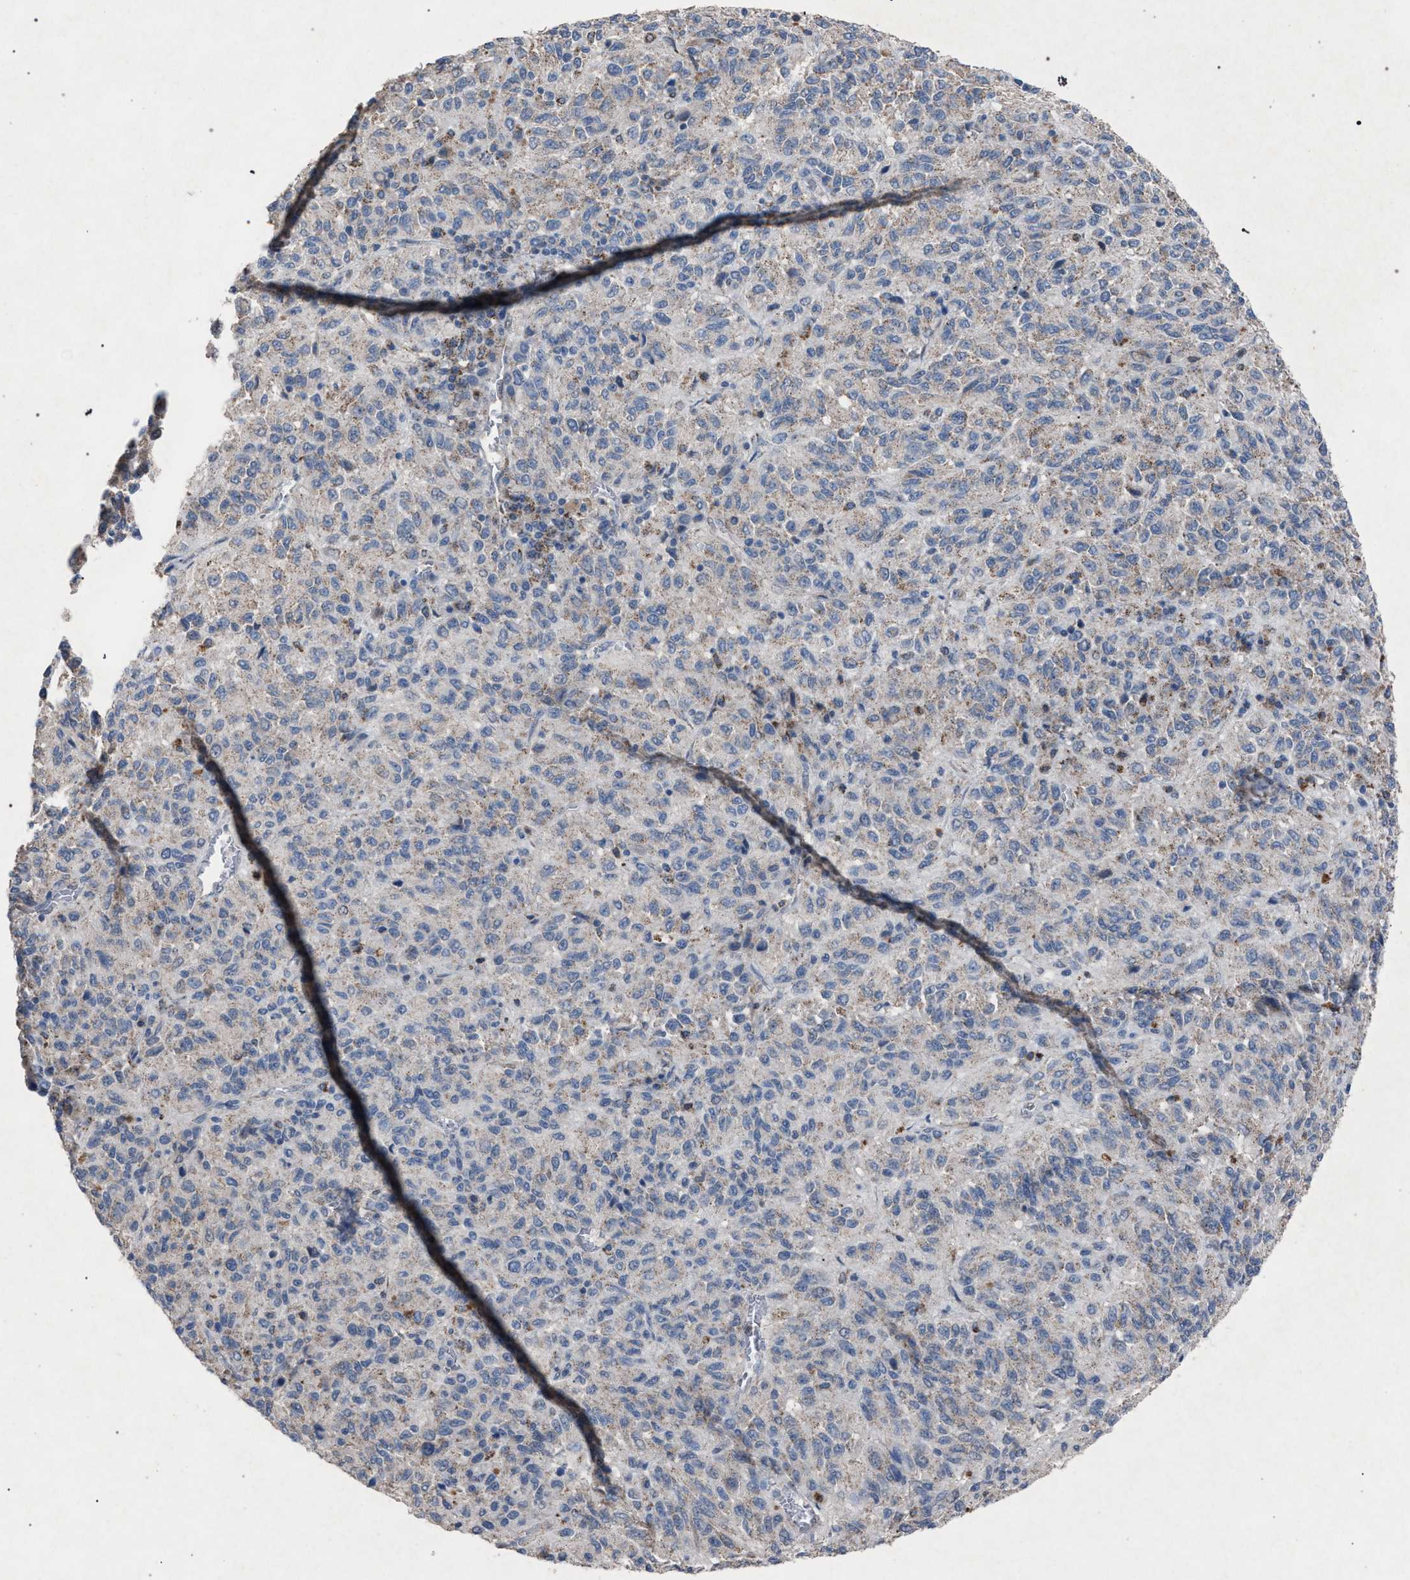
{"staining": {"intensity": "negative", "quantity": "none", "location": "none"}, "tissue": "melanoma", "cell_type": "Tumor cells", "image_type": "cancer", "snomed": [{"axis": "morphology", "description": "Malignant melanoma, Metastatic site"}, {"axis": "topography", "description": "Lung"}], "caption": "Tumor cells show no significant positivity in malignant melanoma (metastatic site).", "gene": "HSD17B4", "patient": {"sex": "male", "age": 64}}